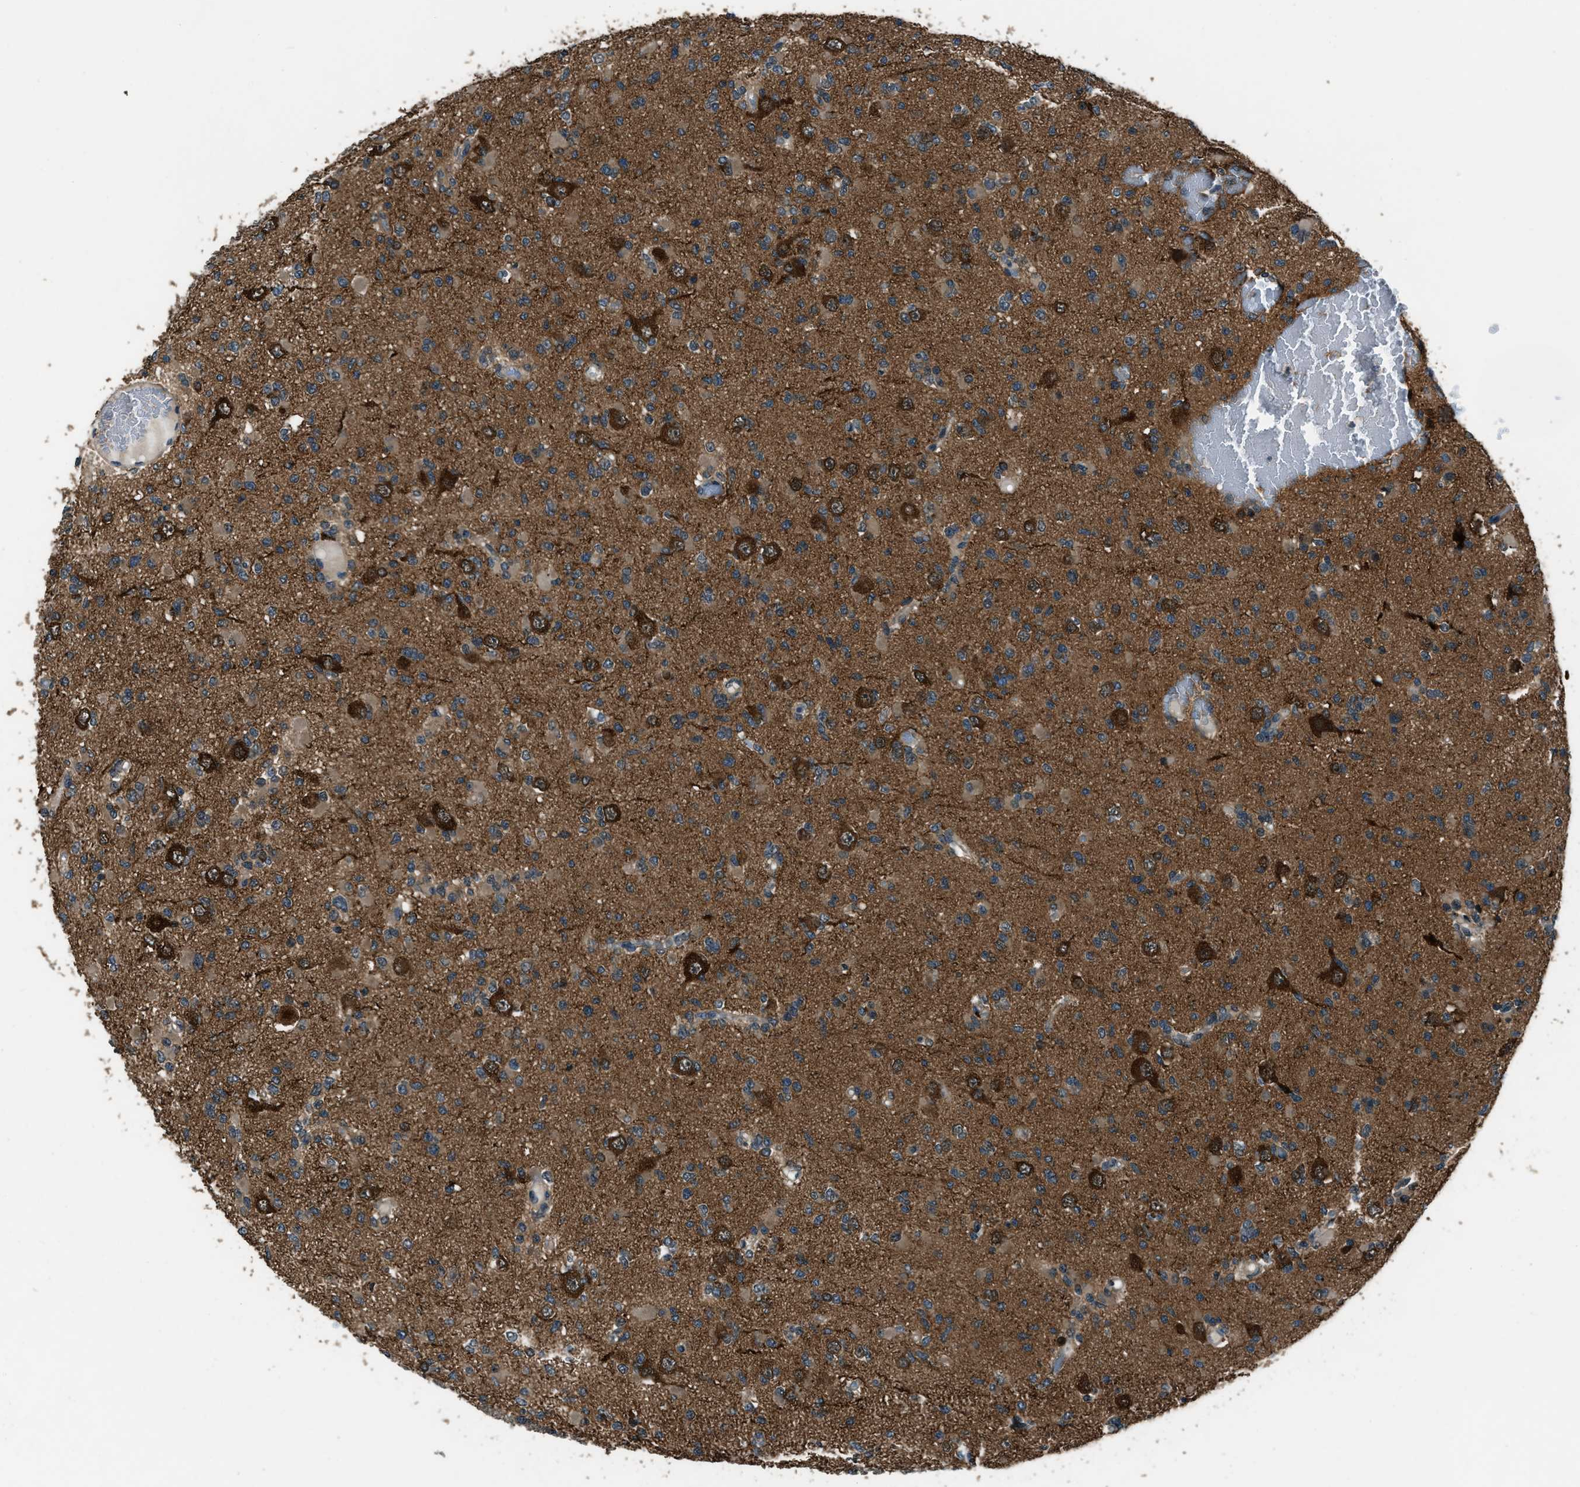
{"staining": {"intensity": "moderate", "quantity": ">75%", "location": "cytoplasmic/membranous"}, "tissue": "glioma", "cell_type": "Tumor cells", "image_type": "cancer", "snomed": [{"axis": "morphology", "description": "Glioma, malignant, Low grade"}, {"axis": "topography", "description": "Brain"}], "caption": "Moderate cytoplasmic/membranous staining for a protein is seen in approximately >75% of tumor cells of glioma using immunohistochemistry.", "gene": "NUDCD3", "patient": {"sex": "female", "age": 22}}